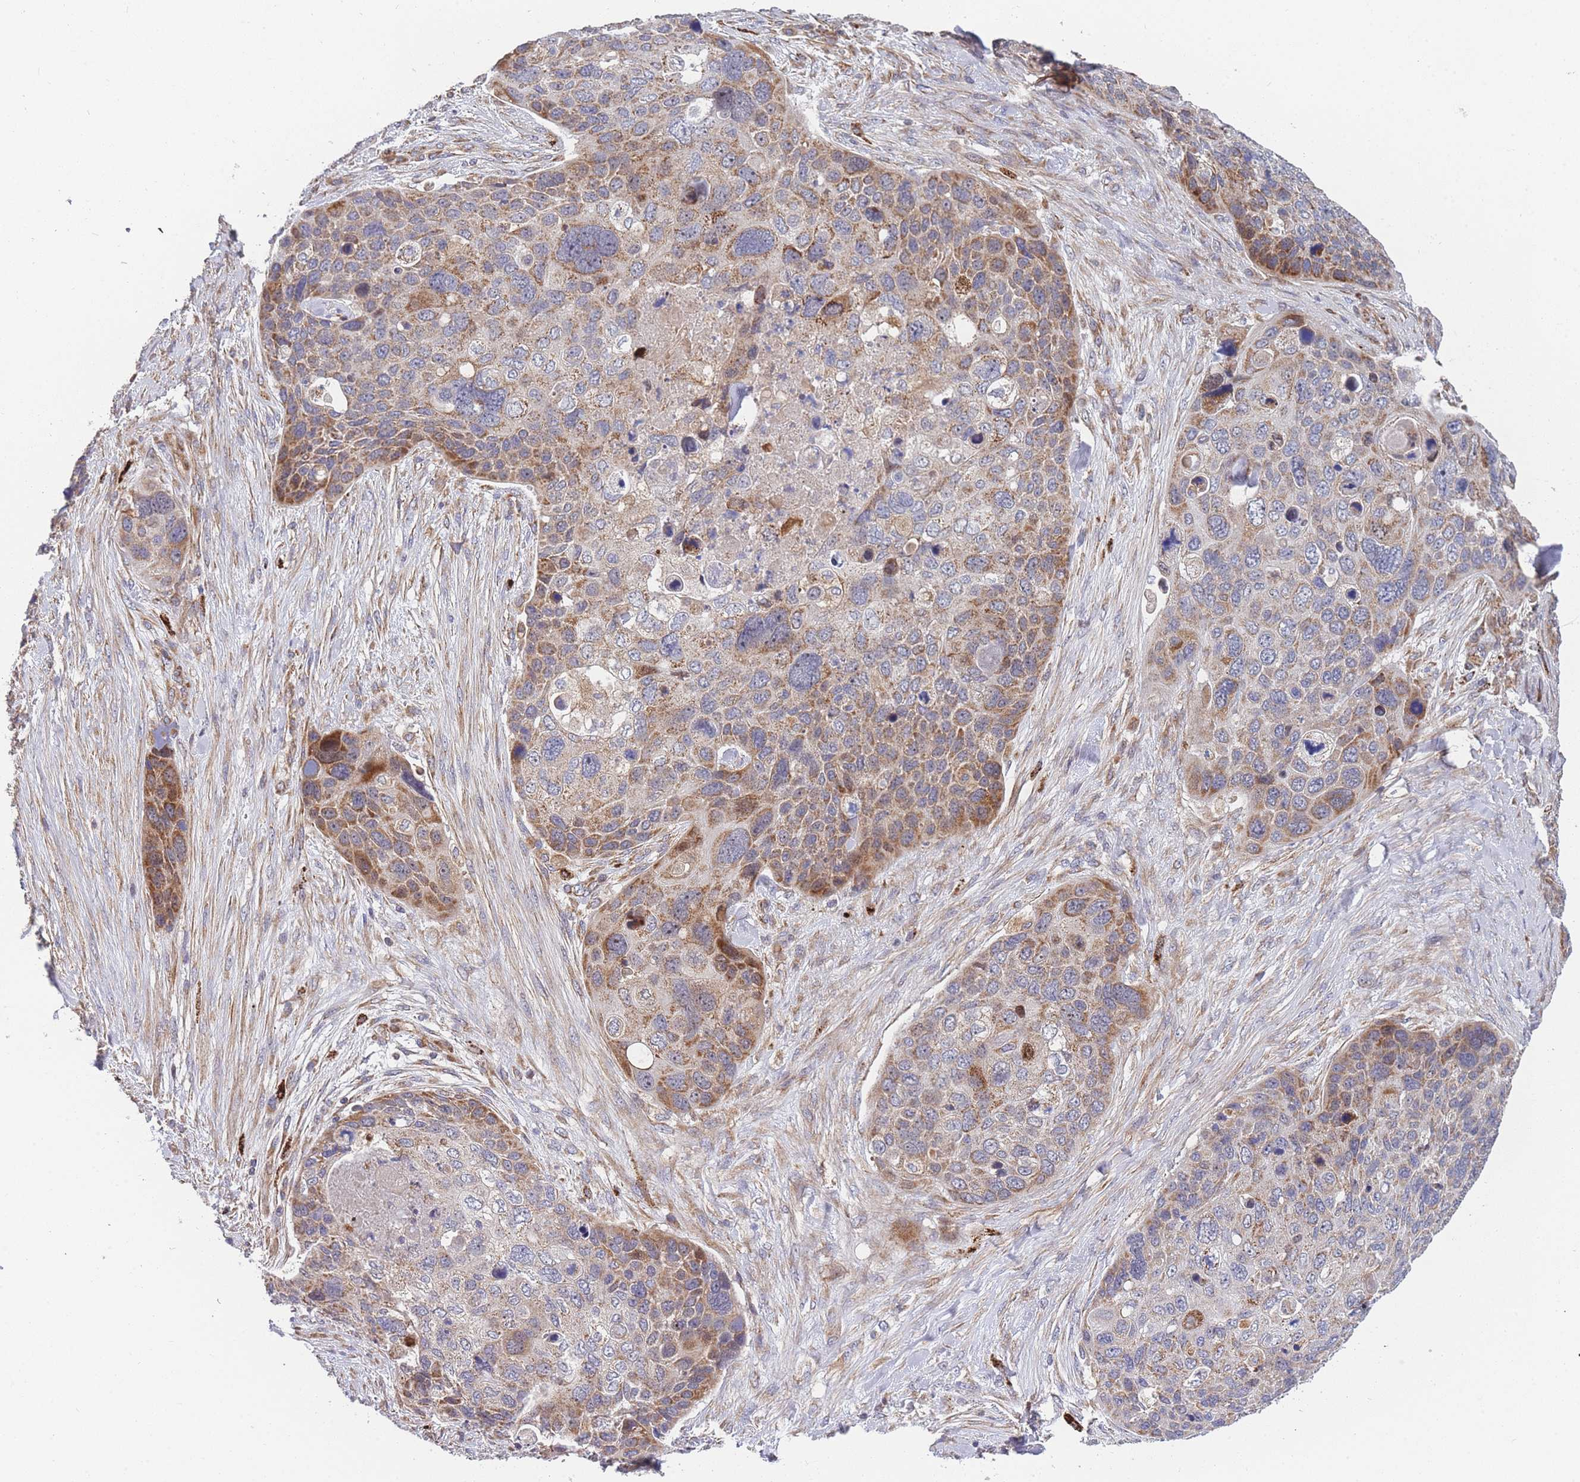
{"staining": {"intensity": "moderate", "quantity": "25%-75%", "location": "cytoplasmic/membranous"}, "tissue": "skin cancer", "cell_type": "Tumor cells", "image_type": "cancer", "snomed": [{"axis": "morphology", "description": "Basal cell carcinoma"}, {"axis": "topography", "description": "Skin"}], "caption": "Immunohistochemistry (IHC) histopathology image of neoplastic tissue: skin cancer stained using immunohistochemistry demonstrates medium levels of moderate protein expression localized specifically in the cytoplasmic/membranous of tumor cells, appearing as a cytoplasmic/membranous brown color.", "gene": "MTRES1", "patient": {"sex": "female", "age": 74}}